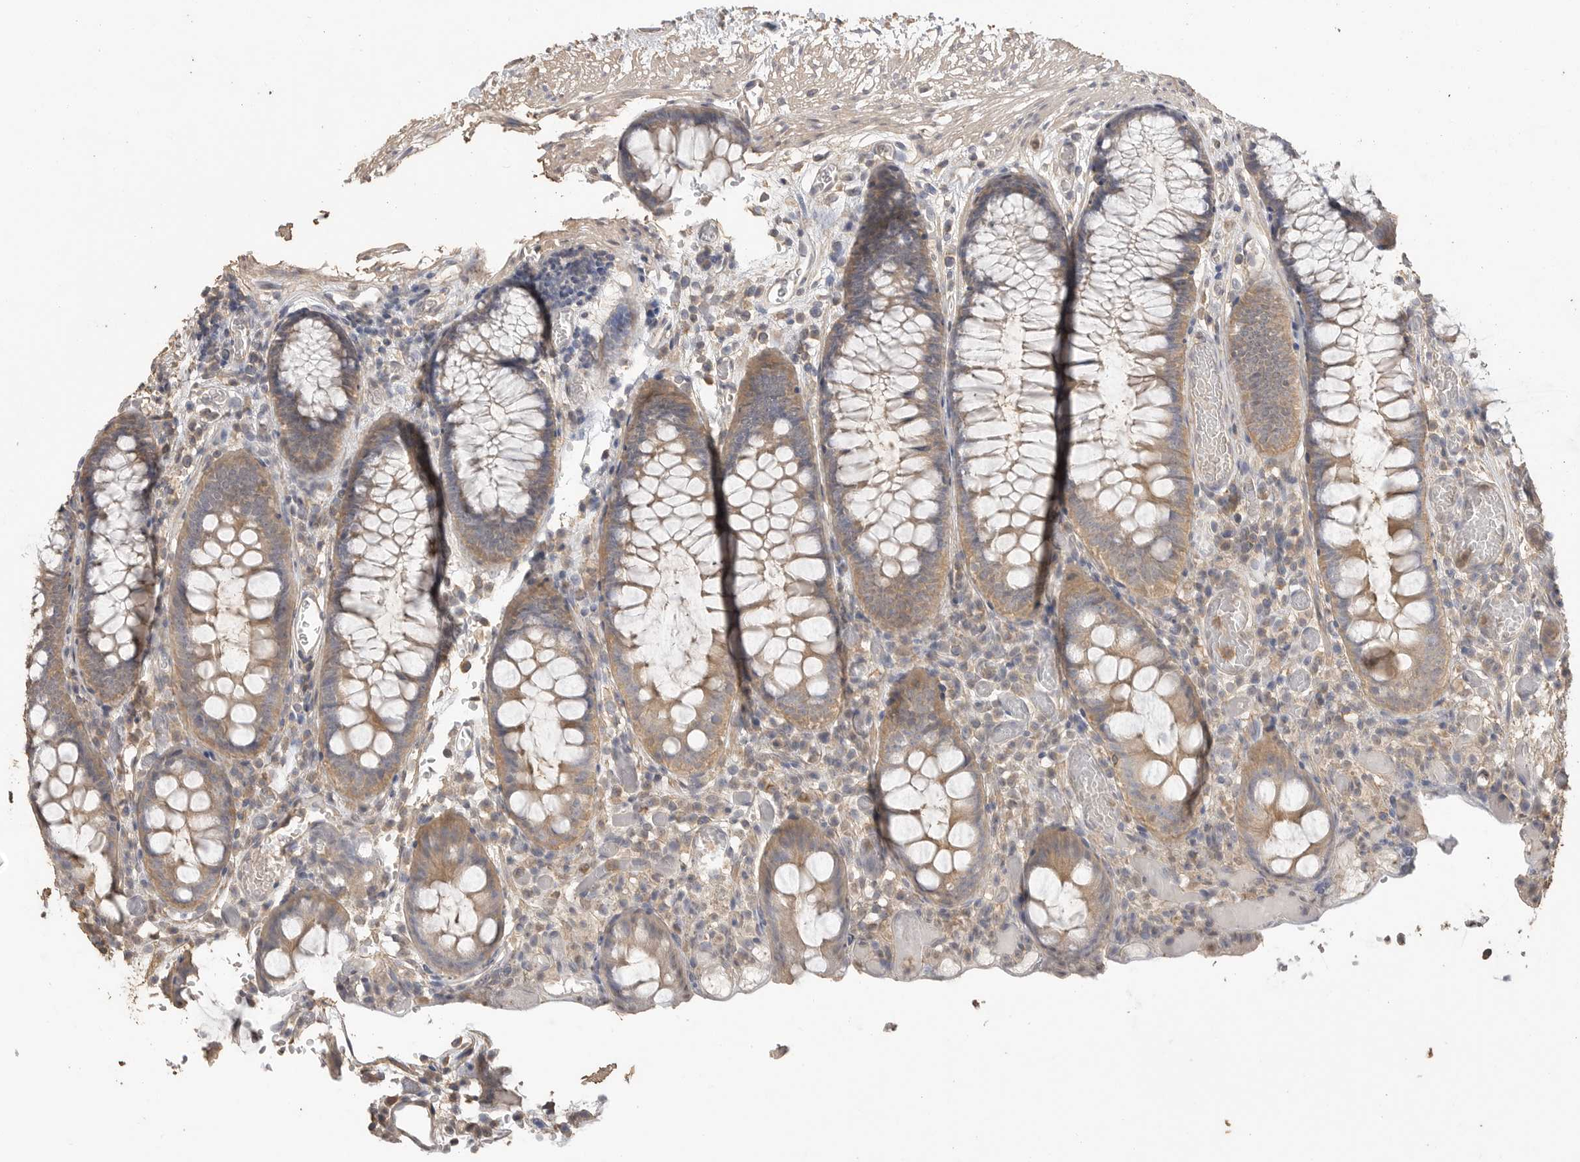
{"staining": {"intensity": "weak", "quantity": ">75%", "location": "cytoplasmic/membranous"}, "tissue": "colon", "cell_type": "Endothelial cells", "image_type": "normal", "snomed": [{"axis": "morphology", "description": "Normal tissue, NOS"}, {"axis": "topography", "description": "Colon"}], "caption": "Immunohistochemical staining of benign human colon exhibits low levels of weak cytoplasmic/membranous expression in approximately >75% of endothelial cells. The protein of interest is shown in brown color, while the nuclei are stained blue.", "gene": "MAP2K1", "patient": {"sex": "male", "age": 14}}